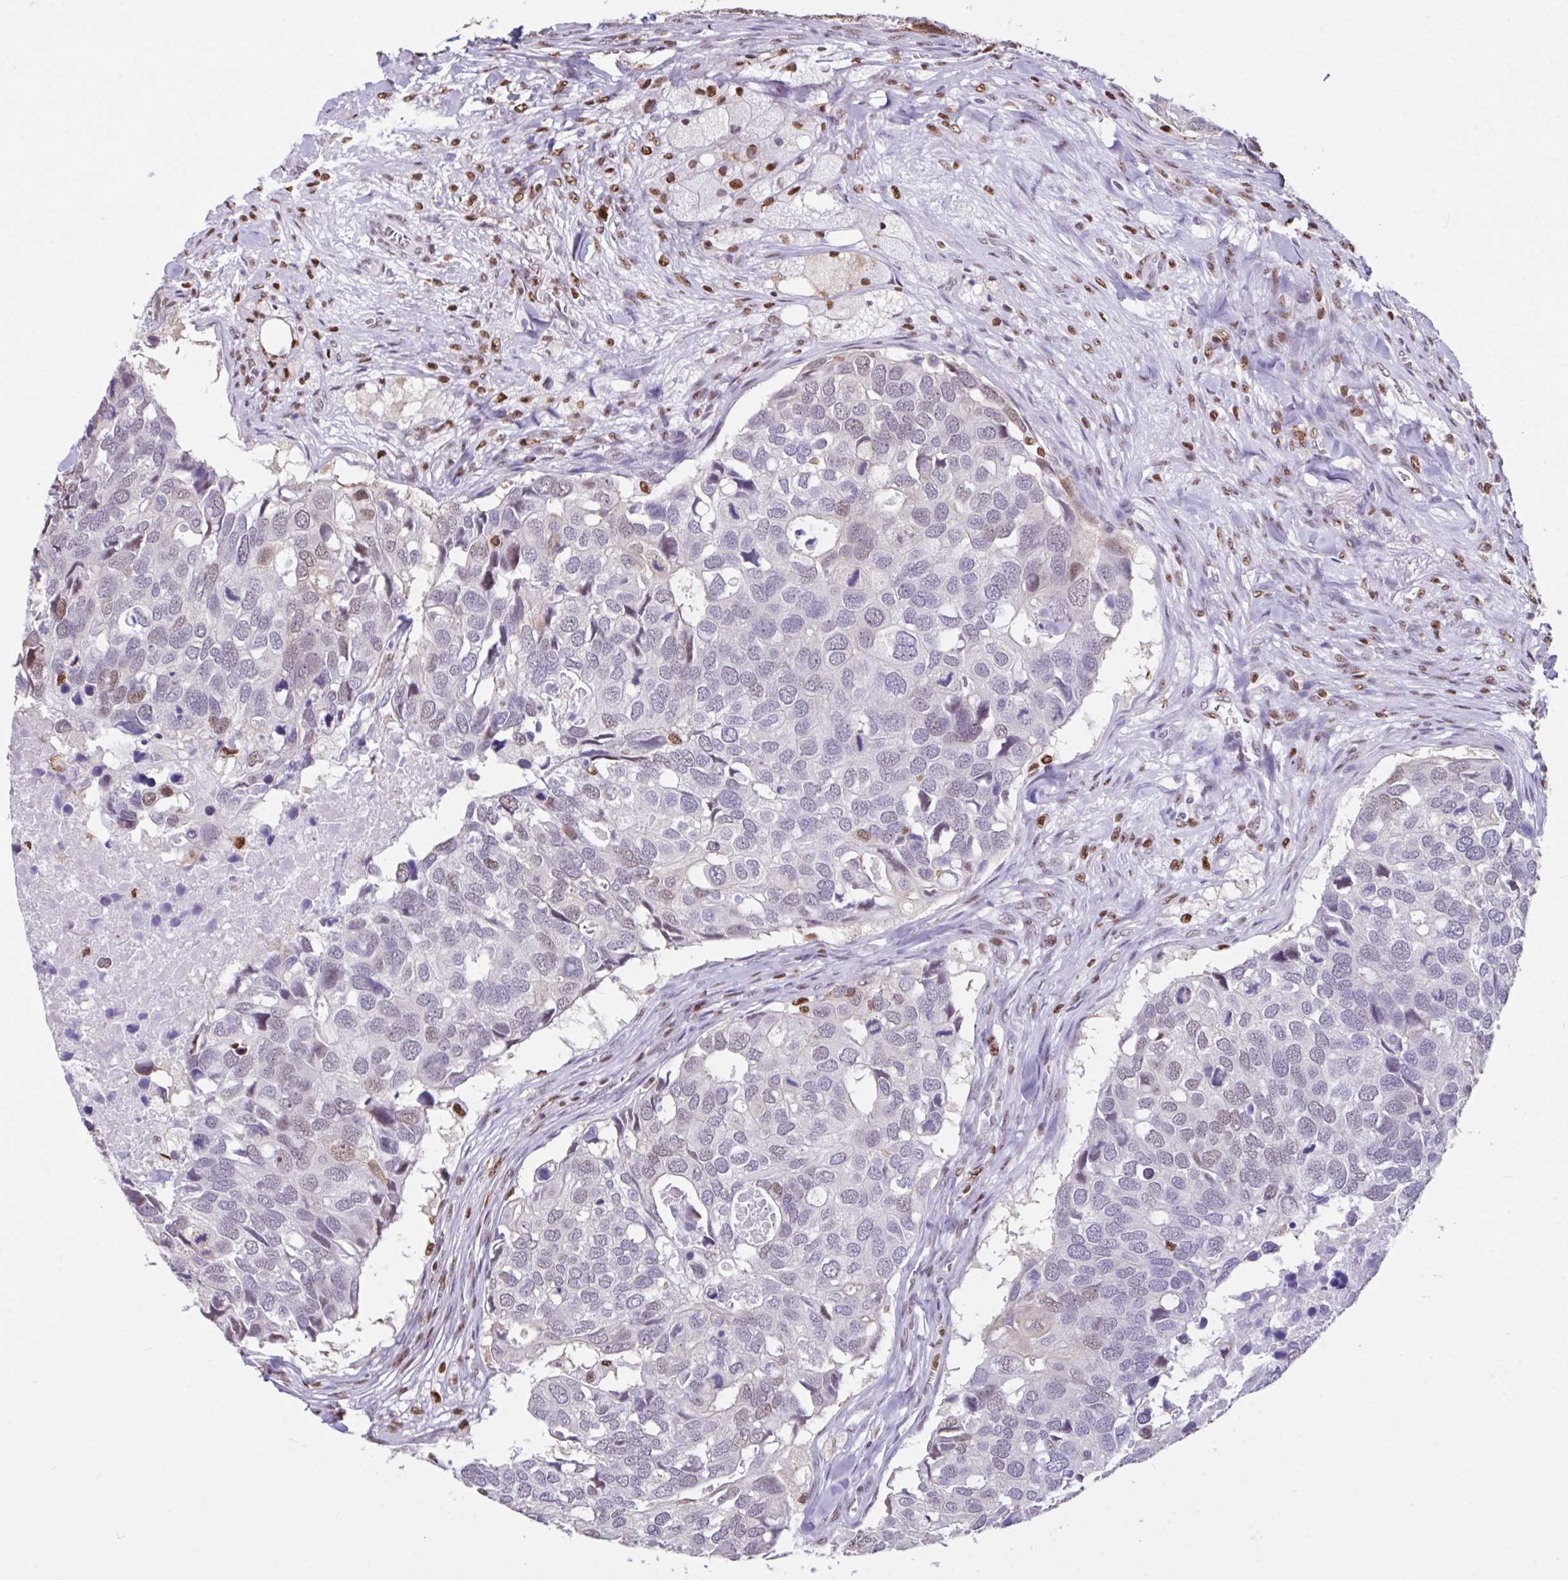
{"staining": {"intensity": "weak", "quantity": "<25%", "location": "nuclear"}, "tissue": "breast cancer", "cell_type": "Tumor cells", "image_type": "cancer", "snomed": [{"axis": "morphology", "description": "Duct carcinoma"}, {"axis": "topography", "description": "Breast"}], "caption": "Photomicrograph shows no protein positivity in tumor cells of intraductal carcinoma (breast) tissue.", "gene": "BTBD10", "patient": {"sex": "female", "age": 83}}